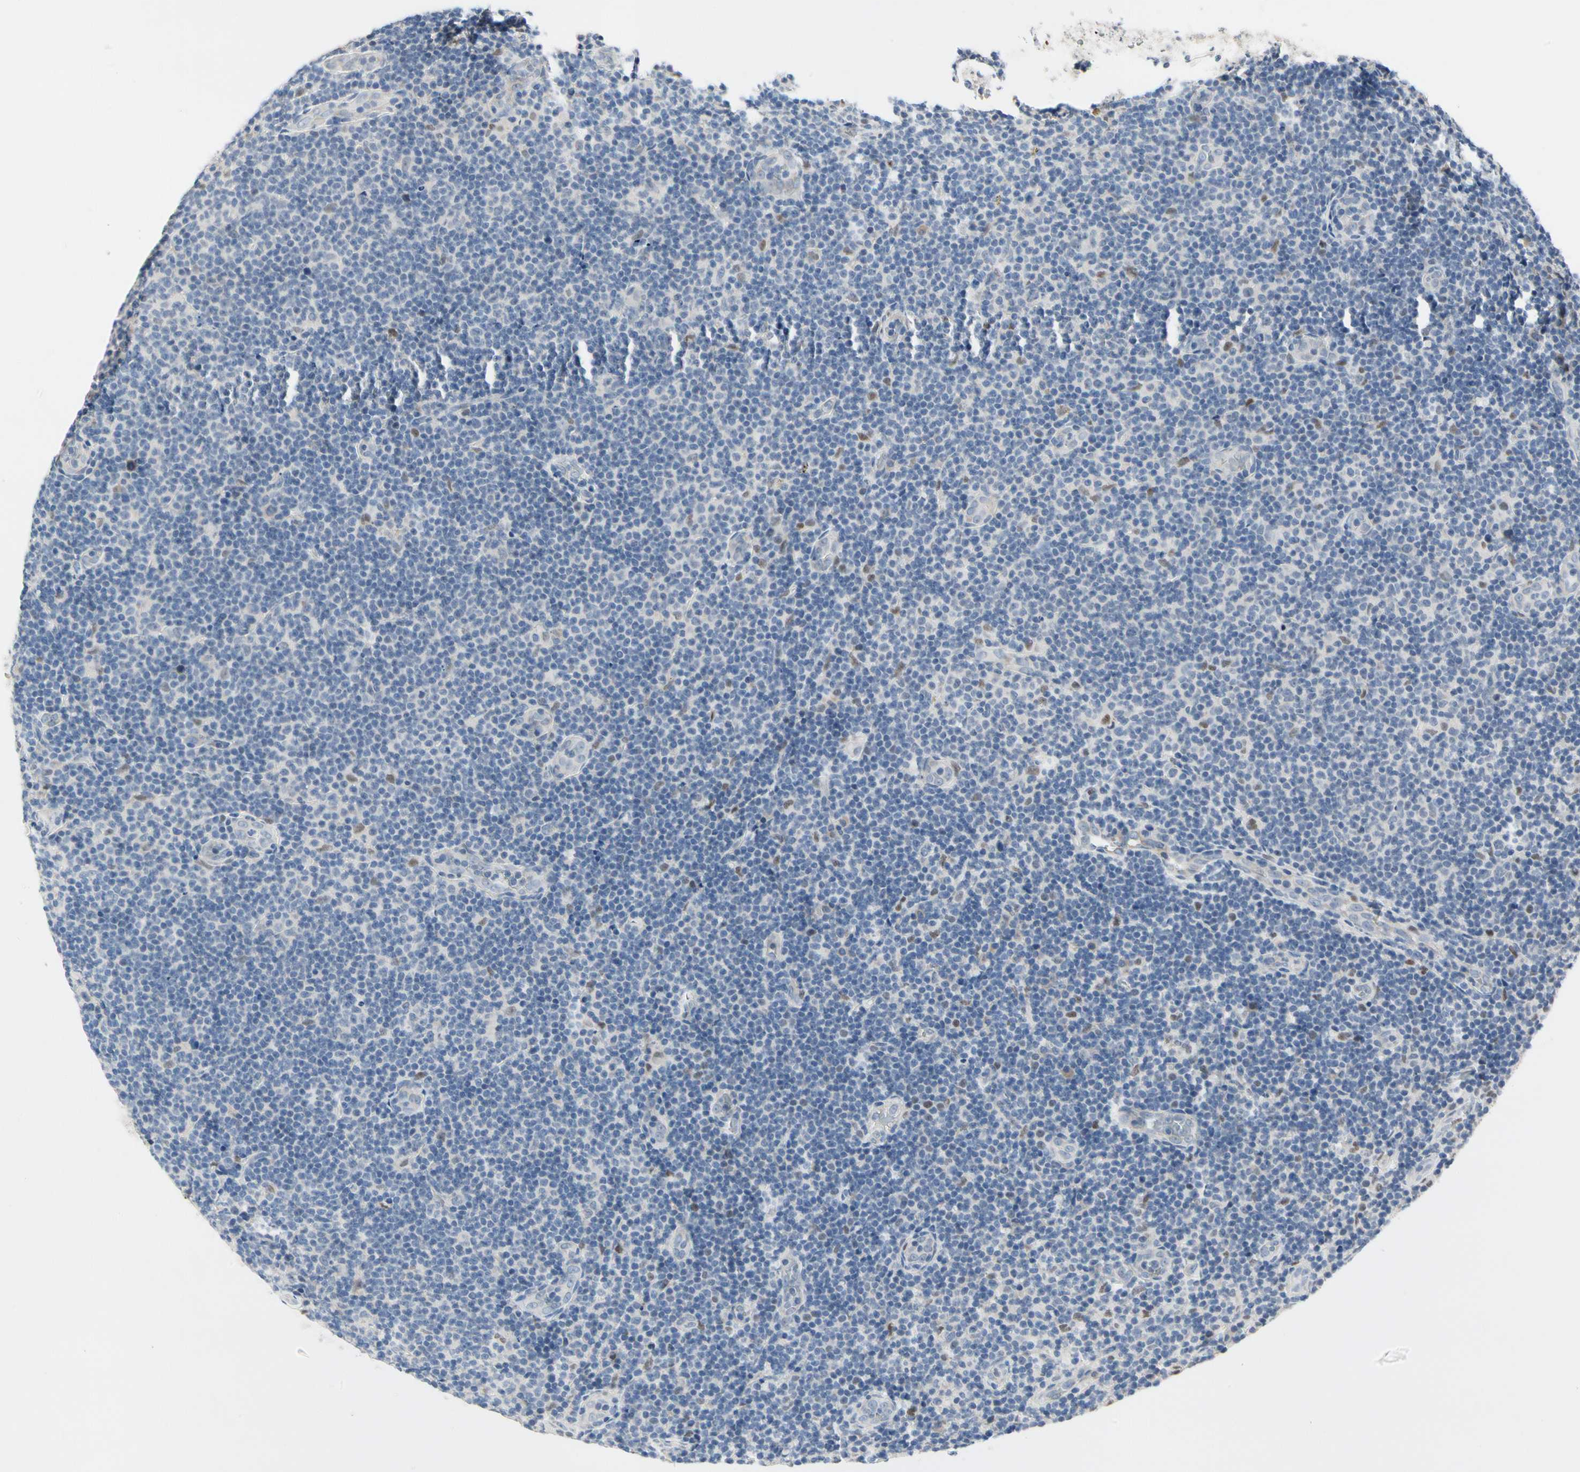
{"staining": {"intensity": "negative", "quantity": "none", "location": "none"}, "tissue": "lymphoma", "cell_type": "Tumor cells", "image_type": "cancer", "snomed": [{"axis": "morphology", "description": "Malignant lymphoma, non-Hodgkin's type, Low grade"}, {"axis": "topography", "description": "Lymph node"}], "caption": "A high-resolution histopathology image shows immunohistochemistry staining of lymphoma, which demonstrates no significant staining in tumor cells.", "gene": "ECRG4", "patient": {"sex": "male", "age": 83}}